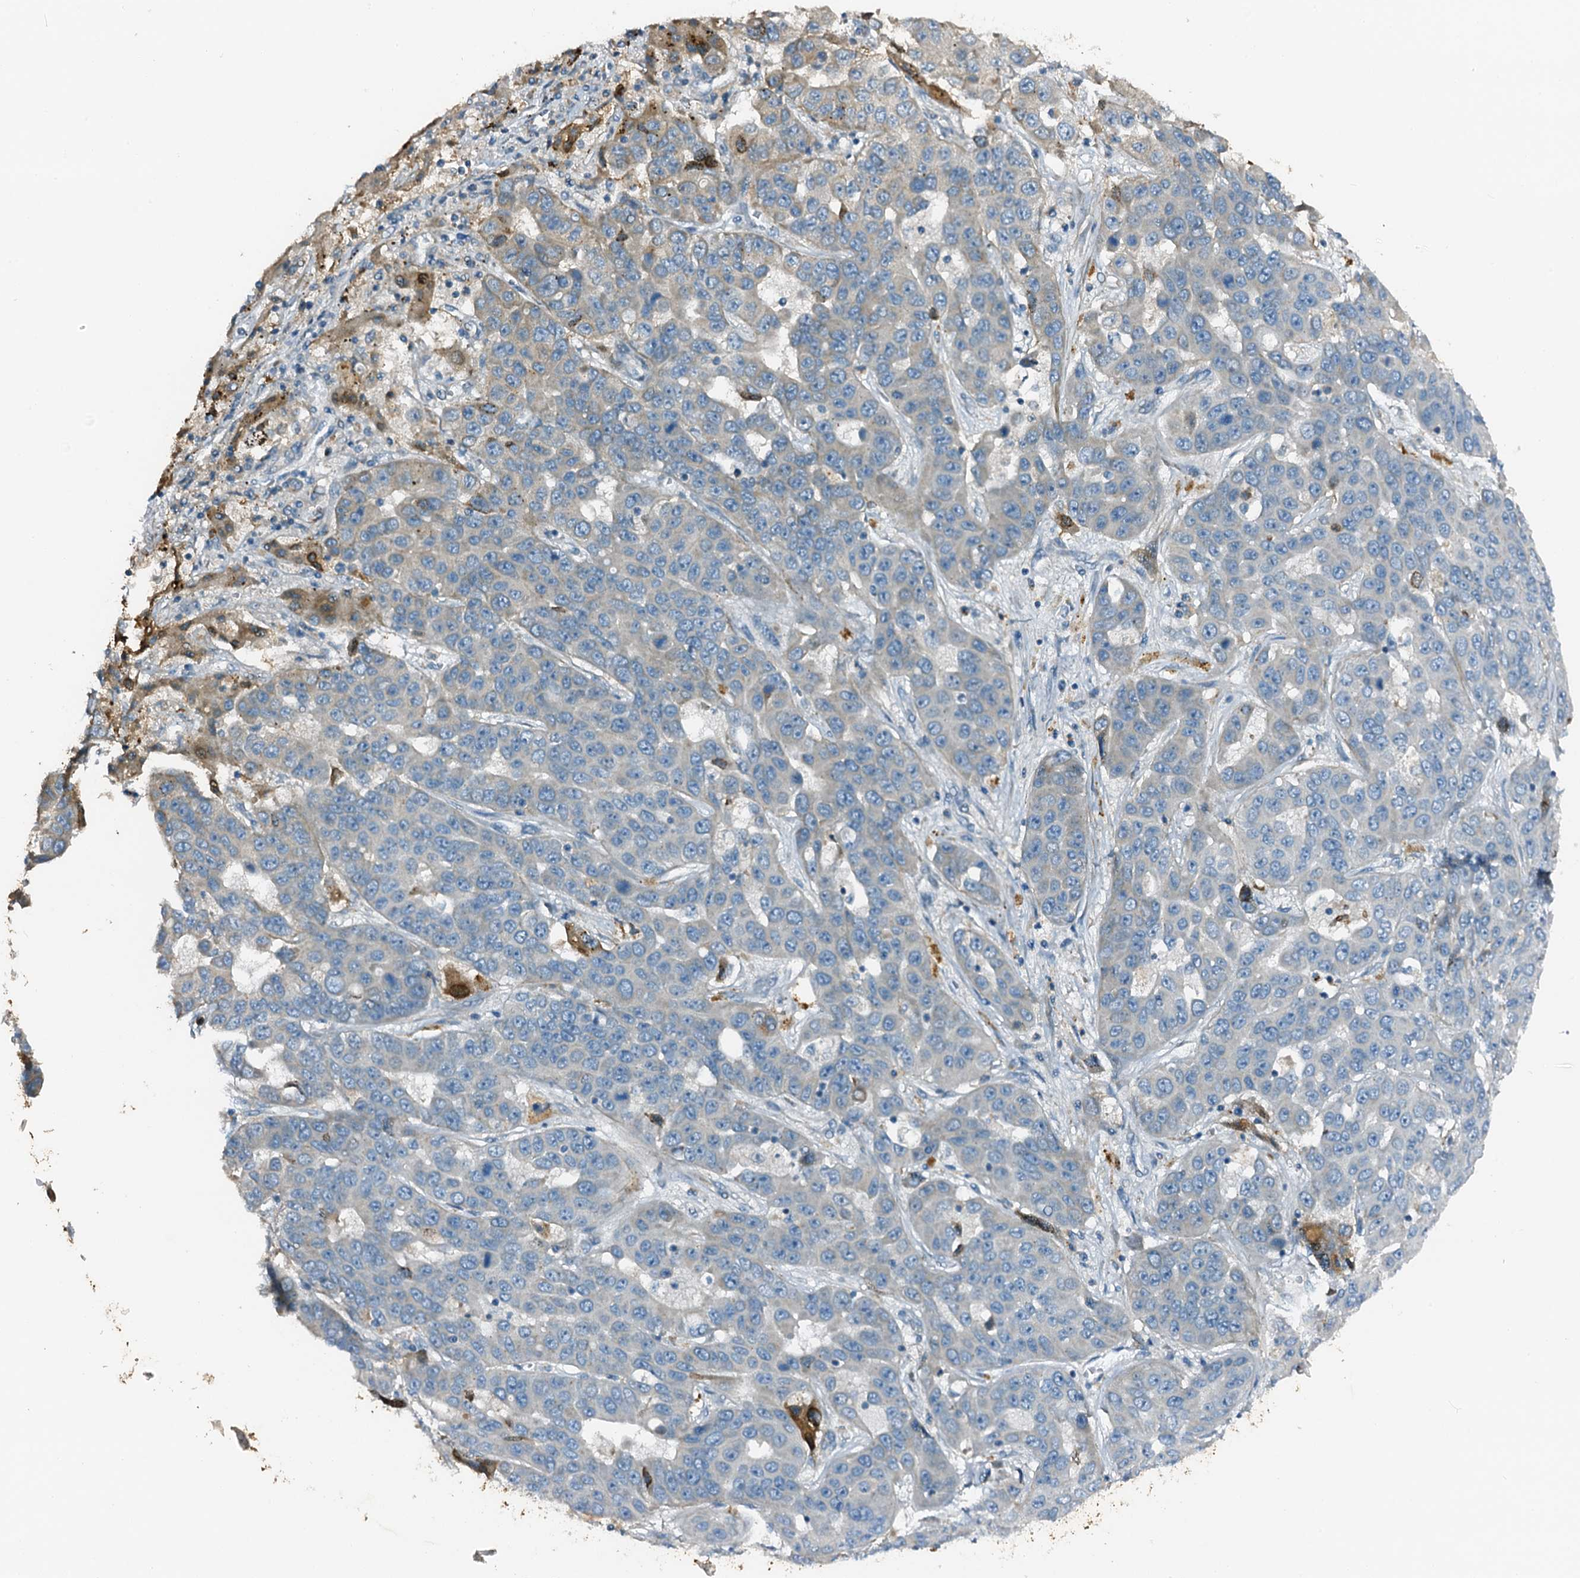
{"staining": {"intensity": "negative", "quantity": "none", "location": "none"}, "tissue": "liver cancer", "cell_type": "Tumor cells", "image_type": "cancer", "snomed": [{"axis": "morphology", "description": "Cholangiocarcinoma"}, {"axis": "topography", "description": "Liver"}], "caption": "Histopathology image shows no protein expression in tumor cells of liver cholangiocarcinoma tissue.", "gene": "ZNF606", "patient": {"sex": "female", "age": 52}}